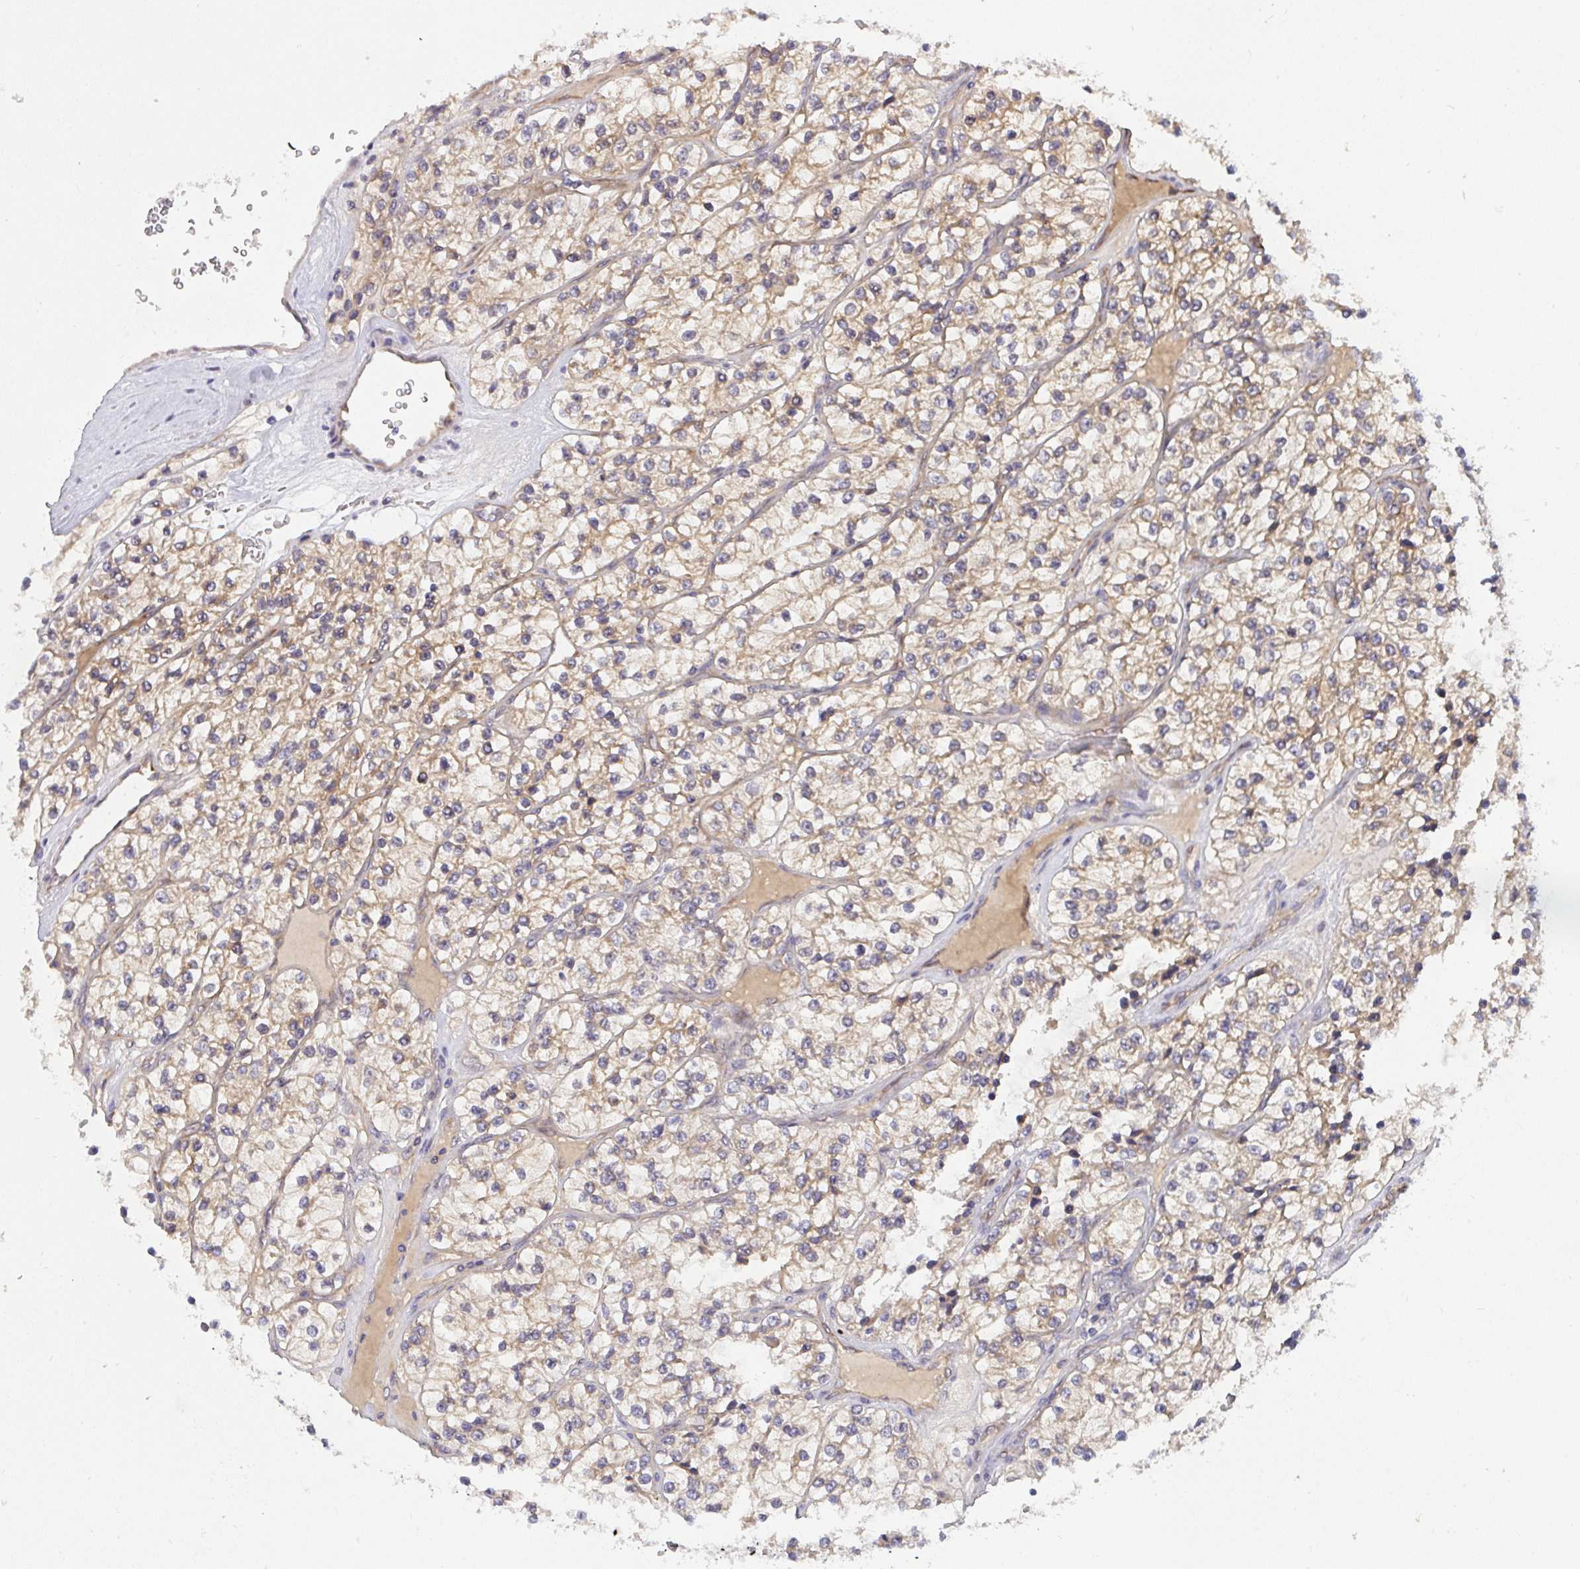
{"staining": {"intensity": "weak", "quantity": ">75%", "location": "cytoplasmic/membranous"}, "tissue": "renal cancer", "cell_type": "Tumor cells", "image_type": "cancer", "snomed": [{"axis": "morphology", "description": "Adenocarcinoma, NOS"}, {"axis": "topography", "description": "Kidney"}], "caption": "A high-resolution histopathology image shows IHC staining of renal cancer, which demonstrates weak cytoplasmic/membranous staining in about >75% of tumor cells. (Brightfield microscopy of DAB IHC at high magnification).", "gene": "C19orf54", "patient": {"sex": "female", "age": 57}}